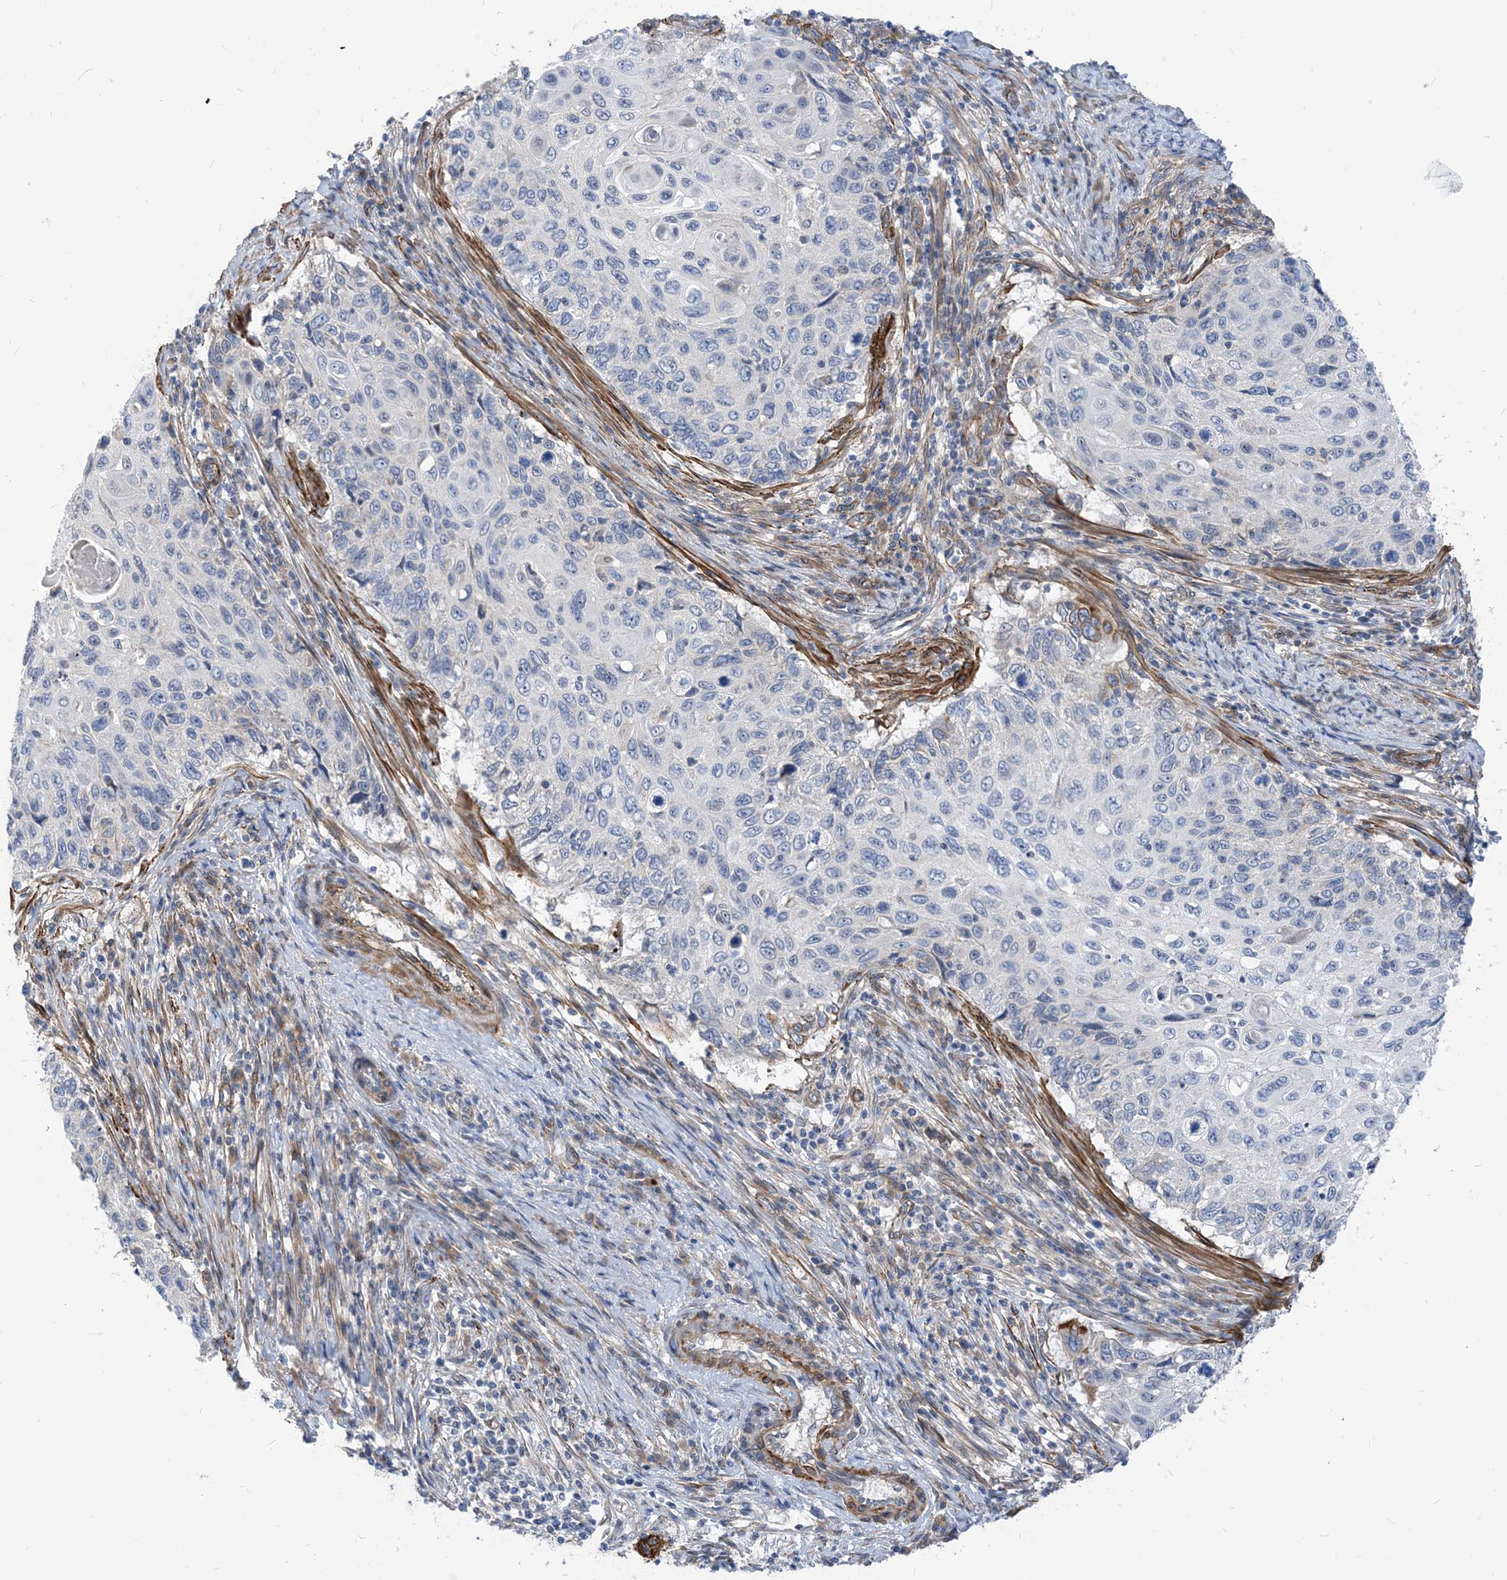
{"staining": {"intensity": "negative", "quantity": "none", "location": "none"}, "tissue": "cervical cancer", "cell_type": "Tumor cells", "image_type": "cancer", "snomed": [{"axis": "morphology", "description": "Squamous cell carcinoma, NOS"}, {"axis": "topography", "description": "Cervix"}], "caption": "Image shows no significant protein expression in tumor cells of cervical cancer. (DAB (3,3'-diaminobenzidine) immunohistochemistry with hematoxylin counter stain).", "gene": "PLEKHA3", "patient": {"sex": "female", "age": 70}}